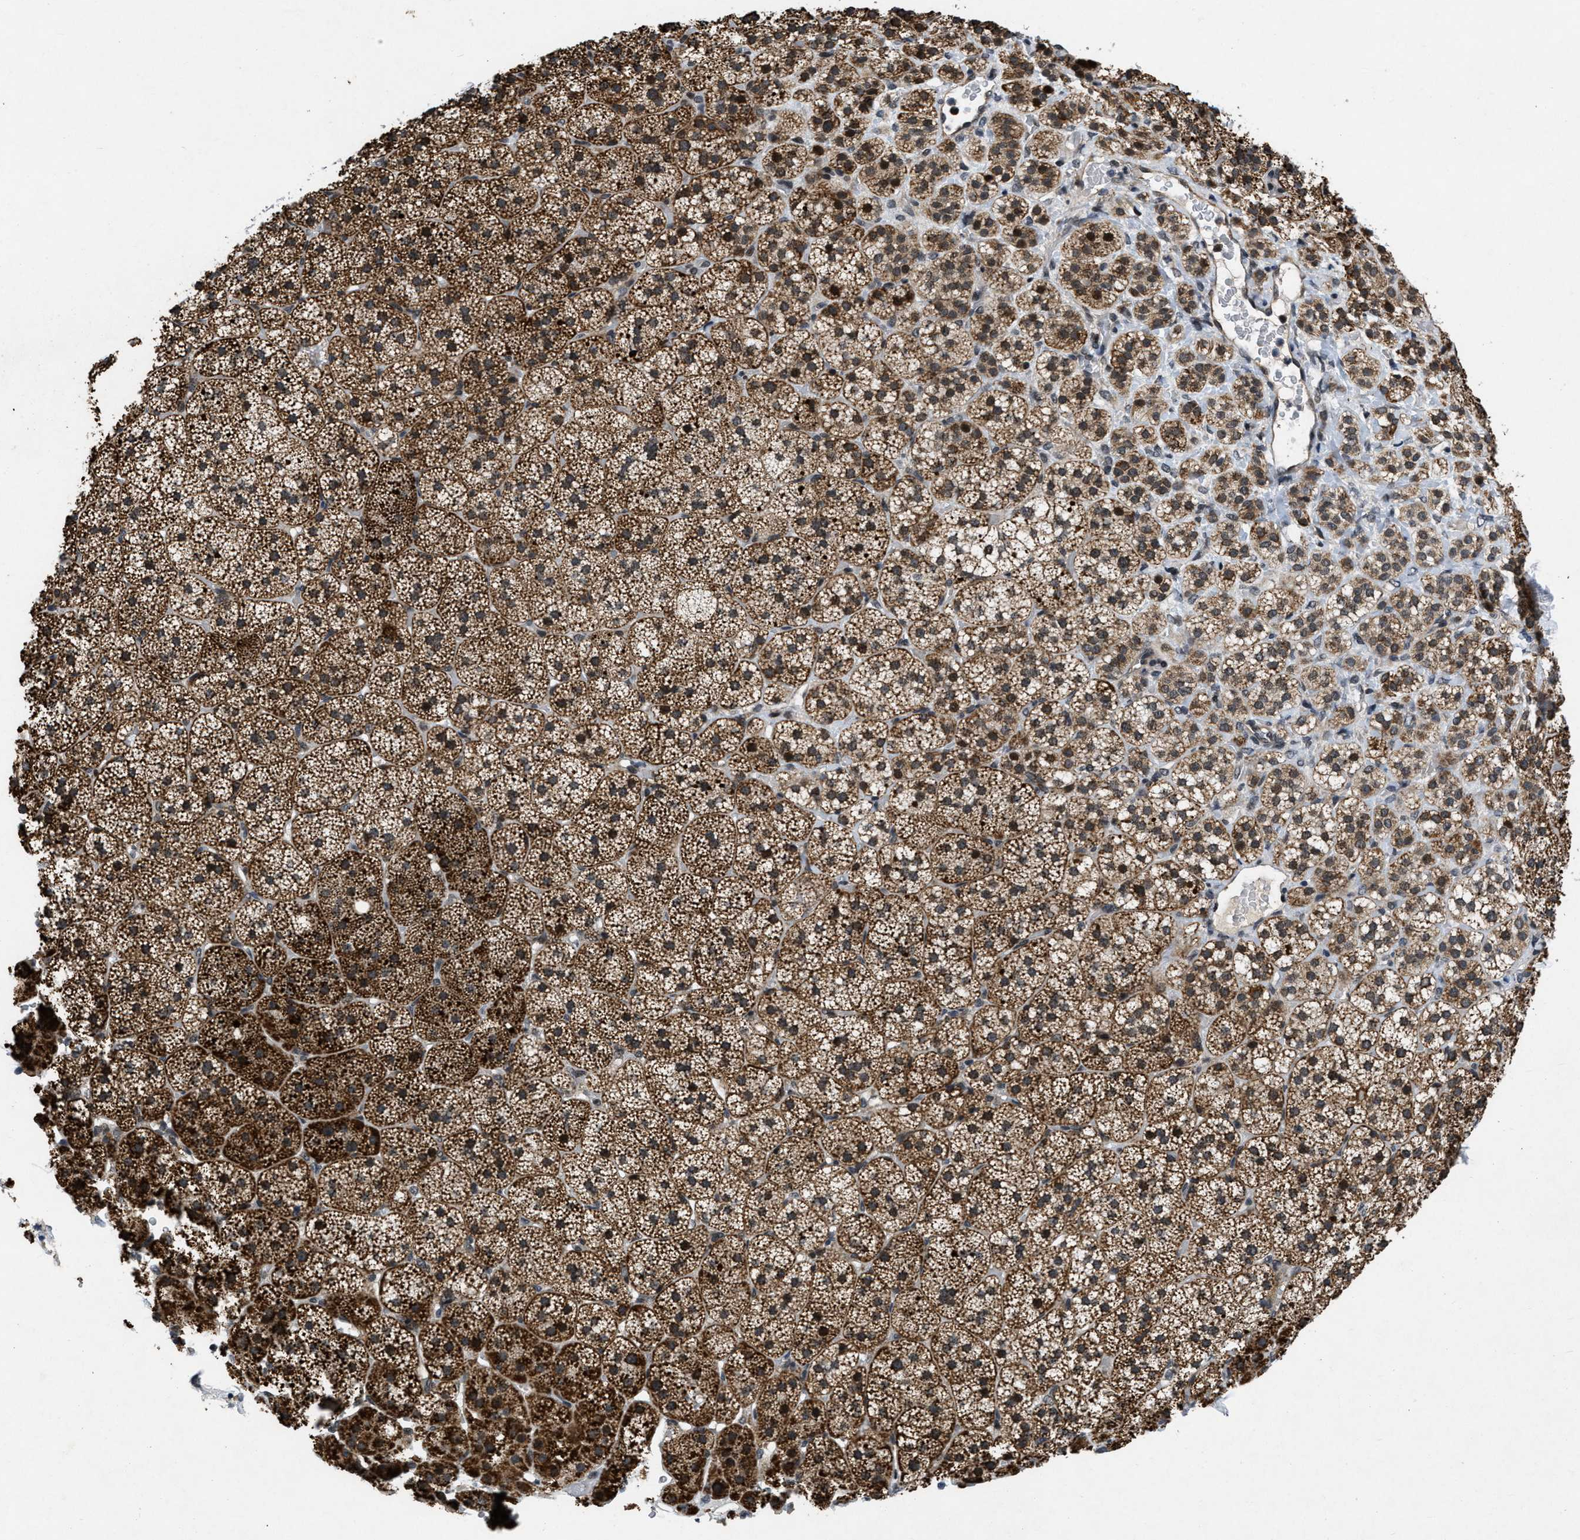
{"staining": {"intensity": "strong", "quantity": "25%-75%", "location": "cytoplasmic/membranous,nuclear"}, "tissue": "adrenal gland", "cell_type": "Glandular cells", "image_type": "normal", "snomed": [{"axis": "morphology", "description": "Normal tissue, NOS"}, {"axis": "topography", "description": "Adrenal gland"}], "caption": "Immunohistochemical staining of normal human adrenal gland displays 25%-75% levels of strong cytoplasmic/membranous,nuclear protein positivity in approximately 25%-75% of glandular cells.", "gene": "ZNHIT1", "patient": {"sex": "female", "age": 44}}